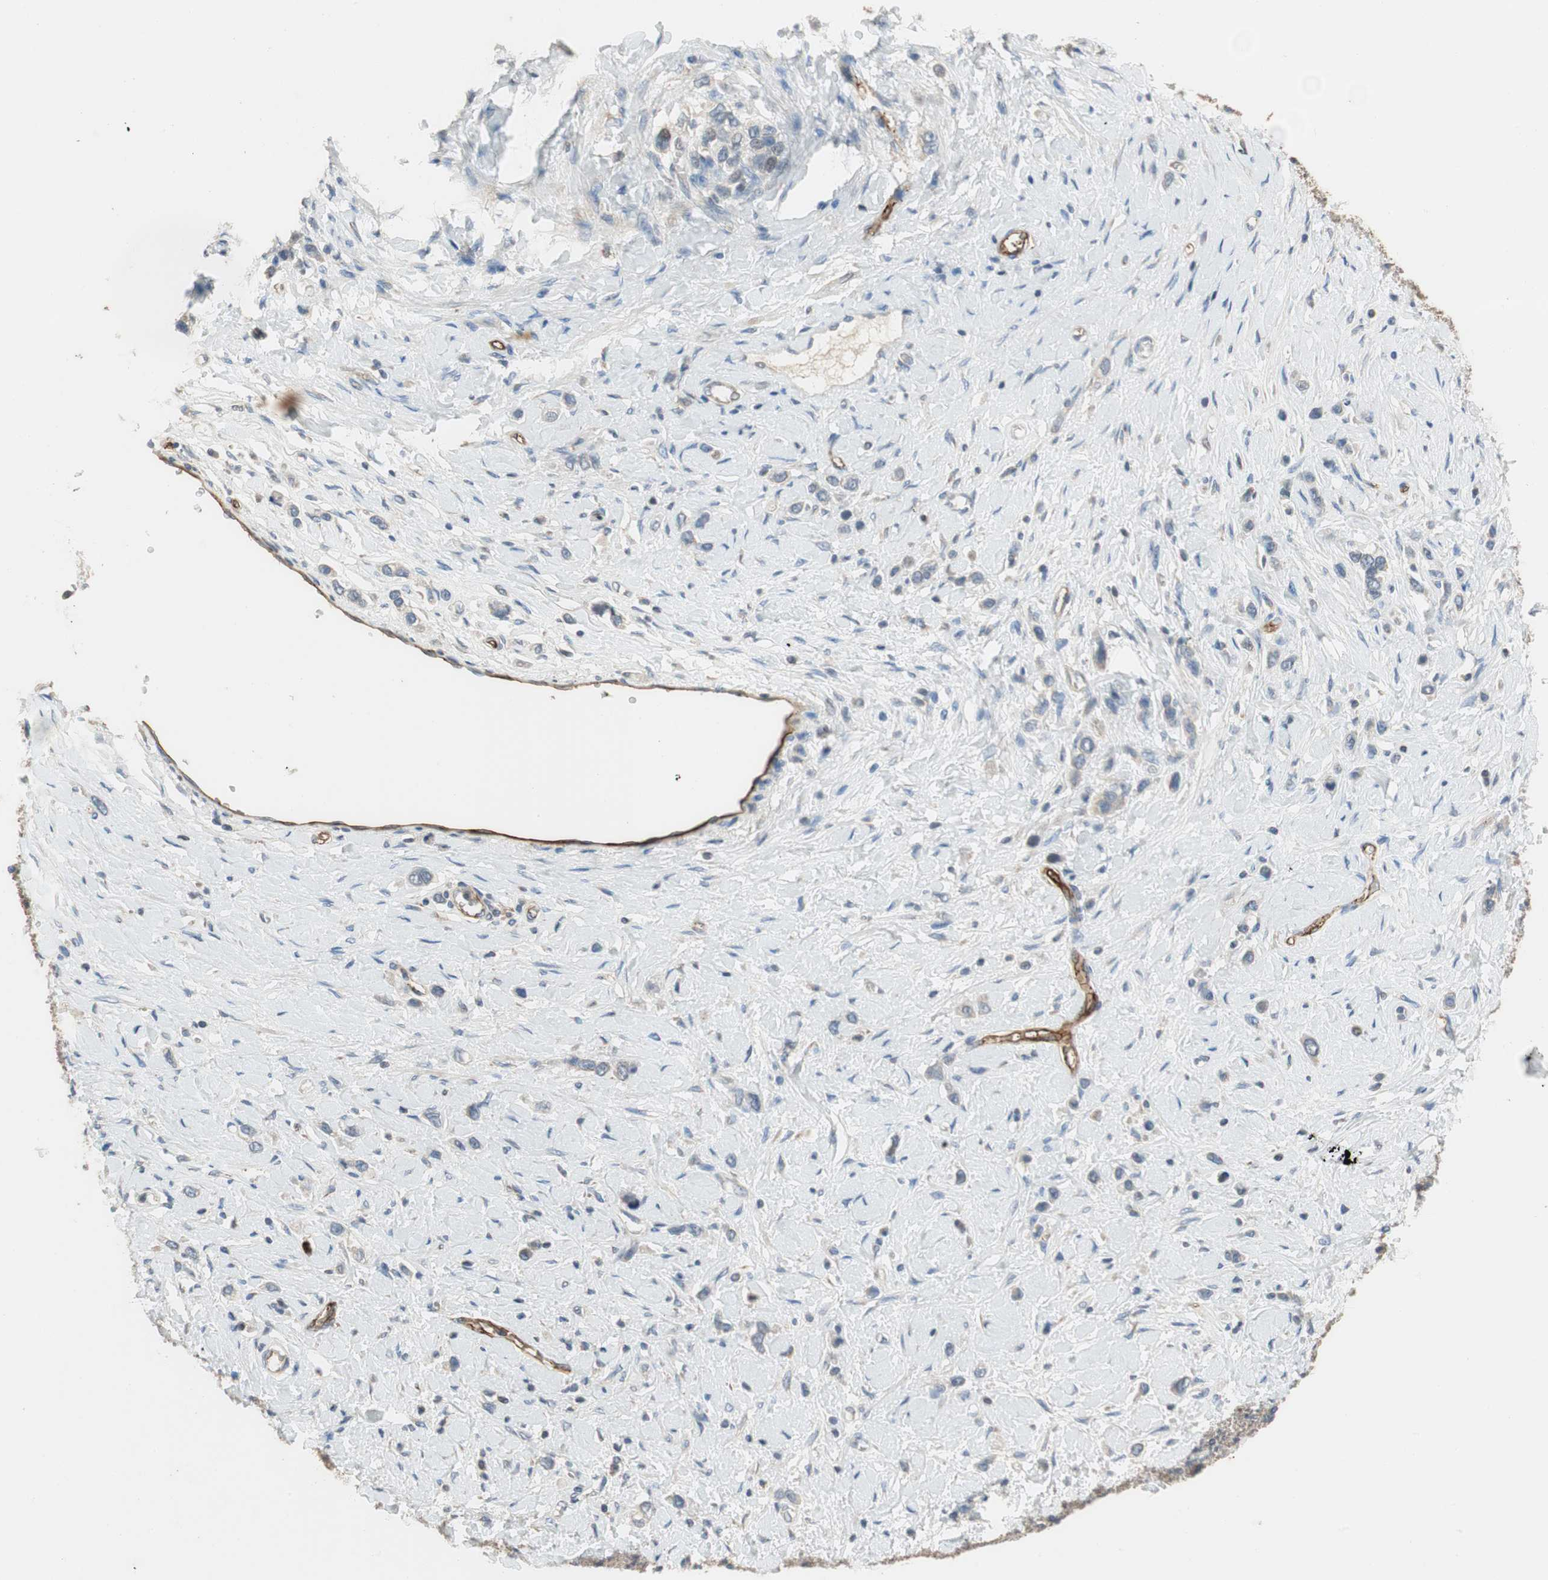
{"staining": {"intensity": "negative", "quantity": "none", "location": "none"}, "tissue": "stomach cancer", "cell_type": "Tumor cells", "image_type": "cancer", "snomed": [{"axis": "morphology", "description": "Normal tissue, NOS"}, {"axis": "morphology", "description": "Adenocarcinoma, NOS"}, {"axis": "topography", "description": "Stomach, upper"}, {"axis": "topography", "description": "Stomach"}], "caption": "There is no significant positivity in tumor cells of adenocarcinoma (stomach). The staining is performed using DAB (3,3'-diaminobenzidine) brown chromogen with nuclei counter-stained in using hematoxylin.", "gene": "ALPL", "patient": {"sex": "female", "age": 65}}